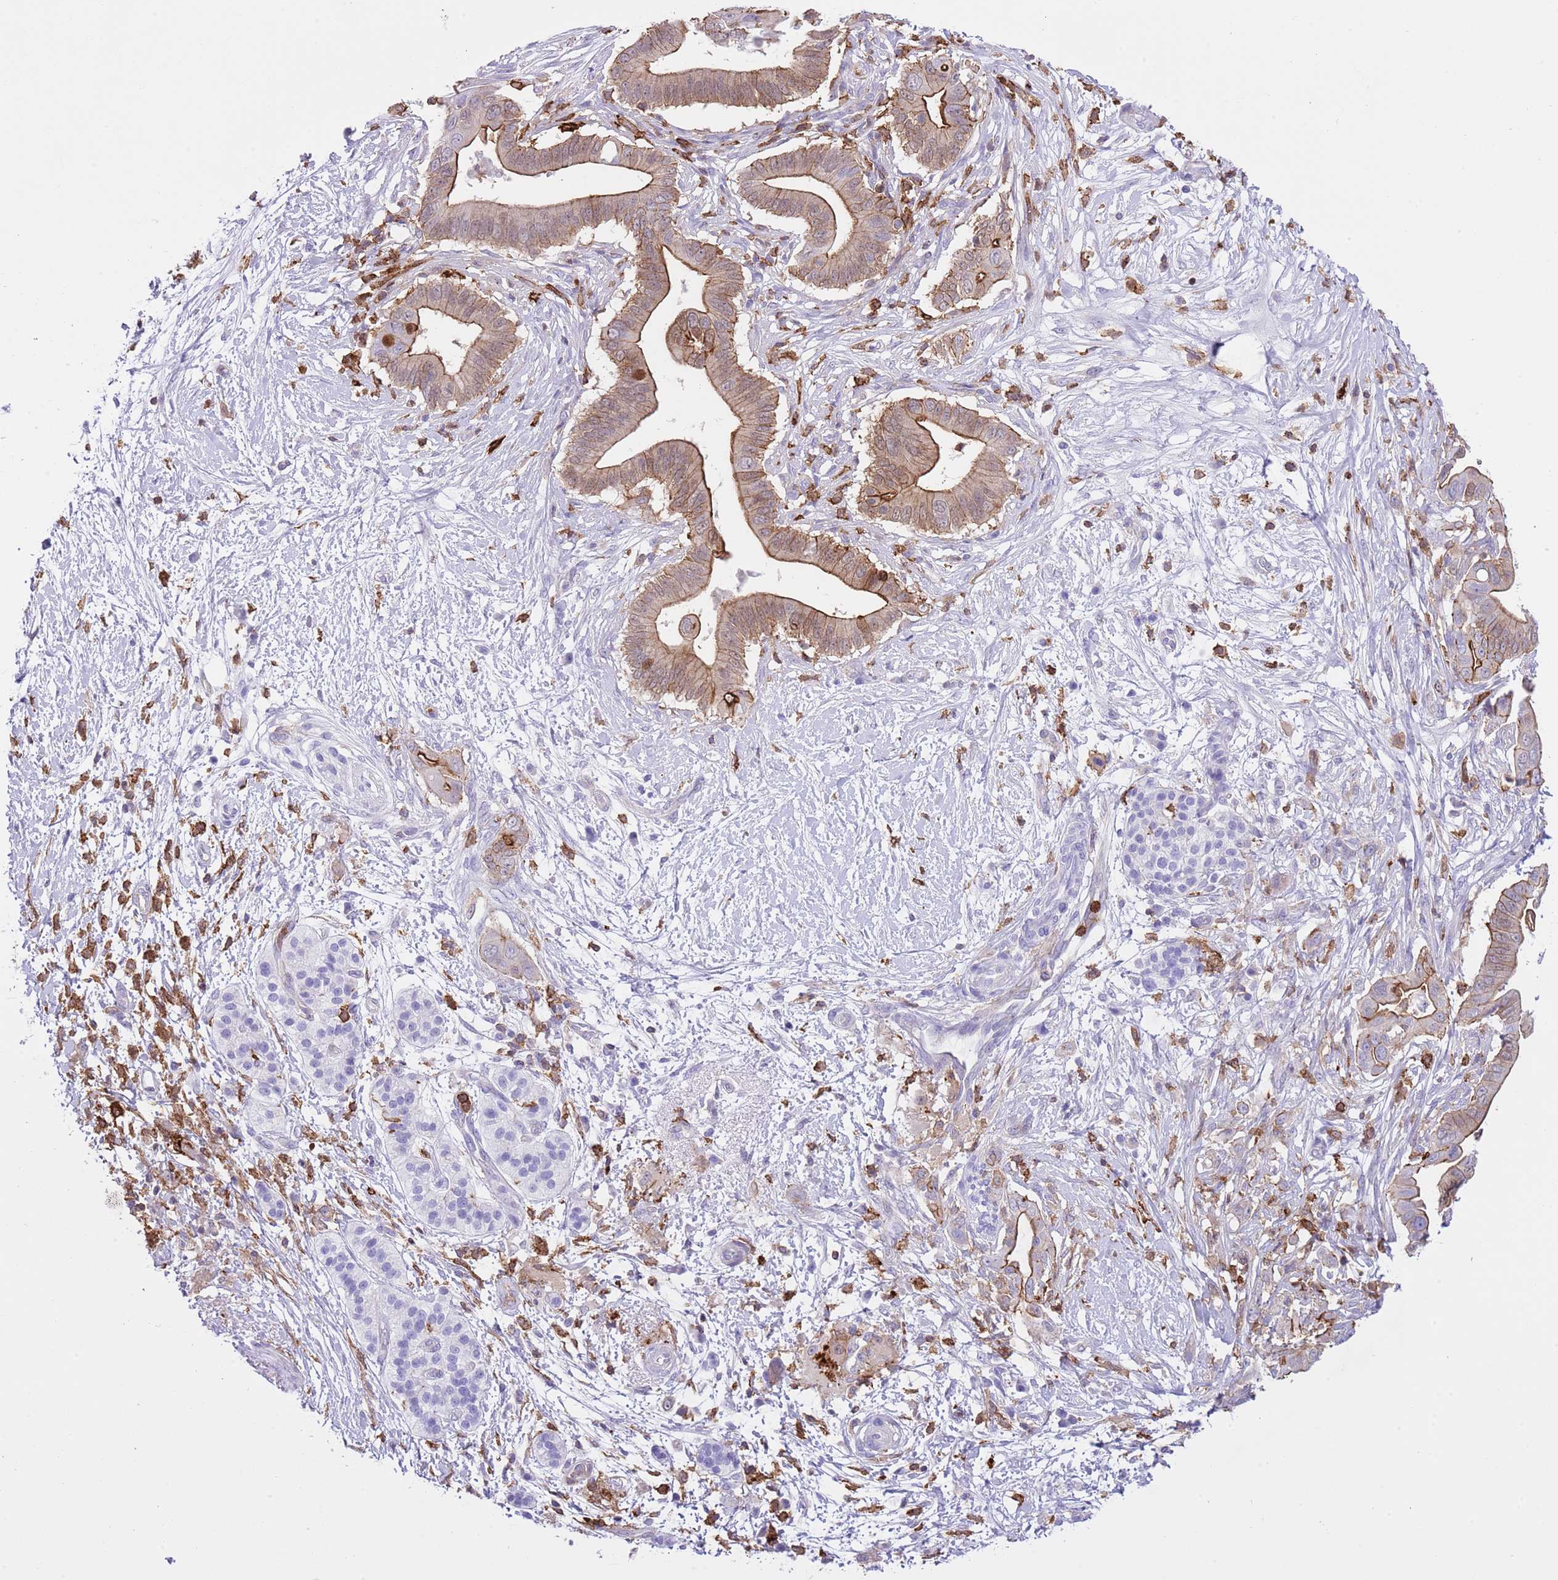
{"staining": {"intensity": "moderate", "quantity": "25%-75%", "location": "cytoplasmic/membranous"}, "tissue": "pancreatic cancer", "cell_type": "Tumor cells", "image_type": "cancer", "snomed": [{"axis": "morphology", "description": "Adenocarcinoma, NOS"}, {"axis": "topography", "description": "Pancreas"}], "caption": "Pancreatic cancer stained for a protein displays moderate cytoplasmic/membranous positivity in tumor cells.", "gene": "EFHD2", "patient": {"sex": "male", "age": 68}}